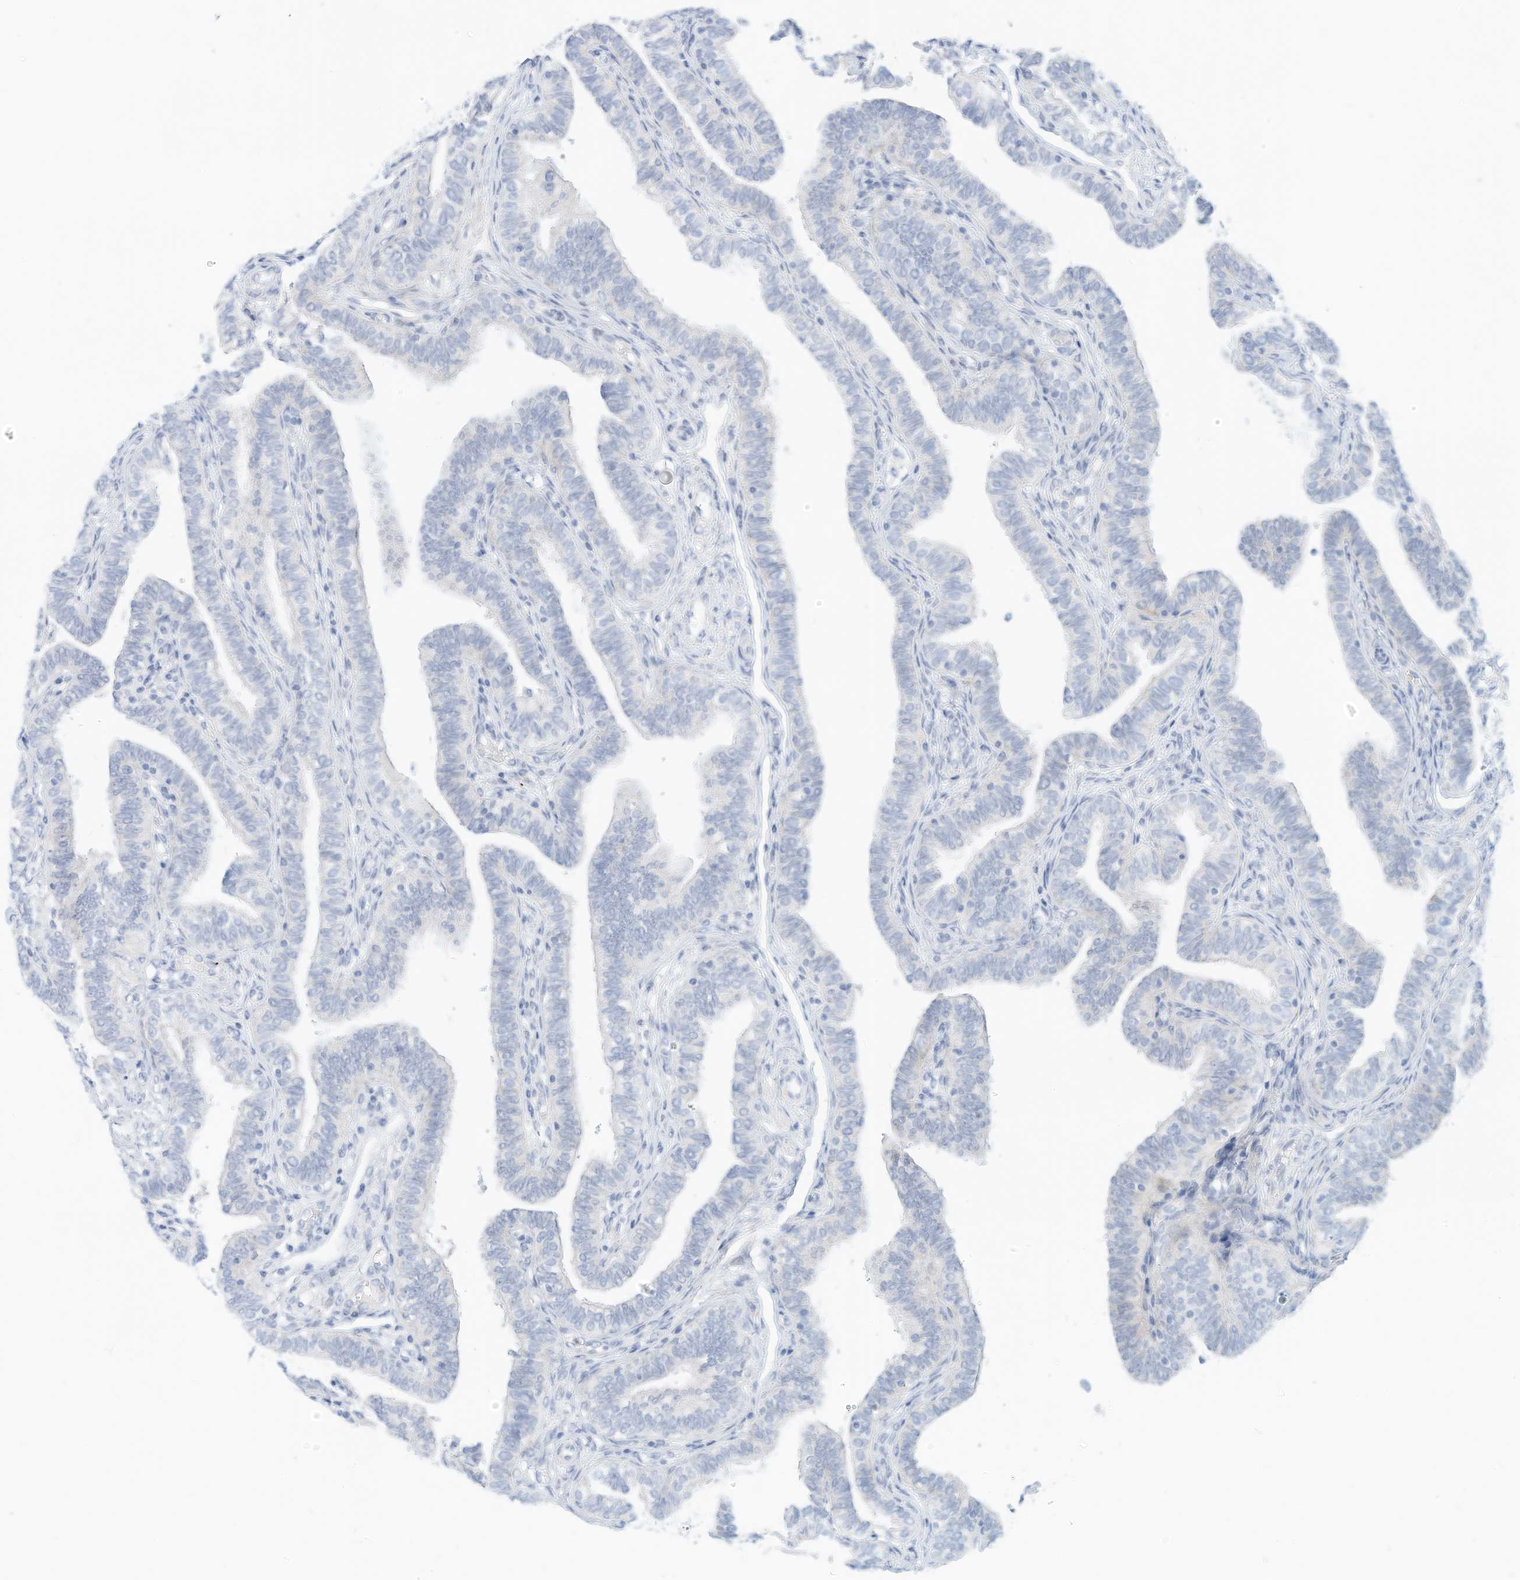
{"staining": {"intensity": "negative", "quantity": "none", "location": "none"}, "tissue": "fallopian tube", "cell_type": "Glandular cells", "image_type": "normal", "snomed": [{"axis": "morphology", "description": "Normal tissue, NOS"}, {"axis": "topography", "description": "Fallopian tube"}], "caption": "Immunohistochemistry (IHC) micrograph of unremarkable fallopian tube: human fallopian tube stained with DAB demonstrates no significant protein expression in glandular cells. (Immunohistochemistry, brightfield microscopy, high magnification).", "gene": "SPOCD1", "patient": {"sex": "female", "age": 39}}